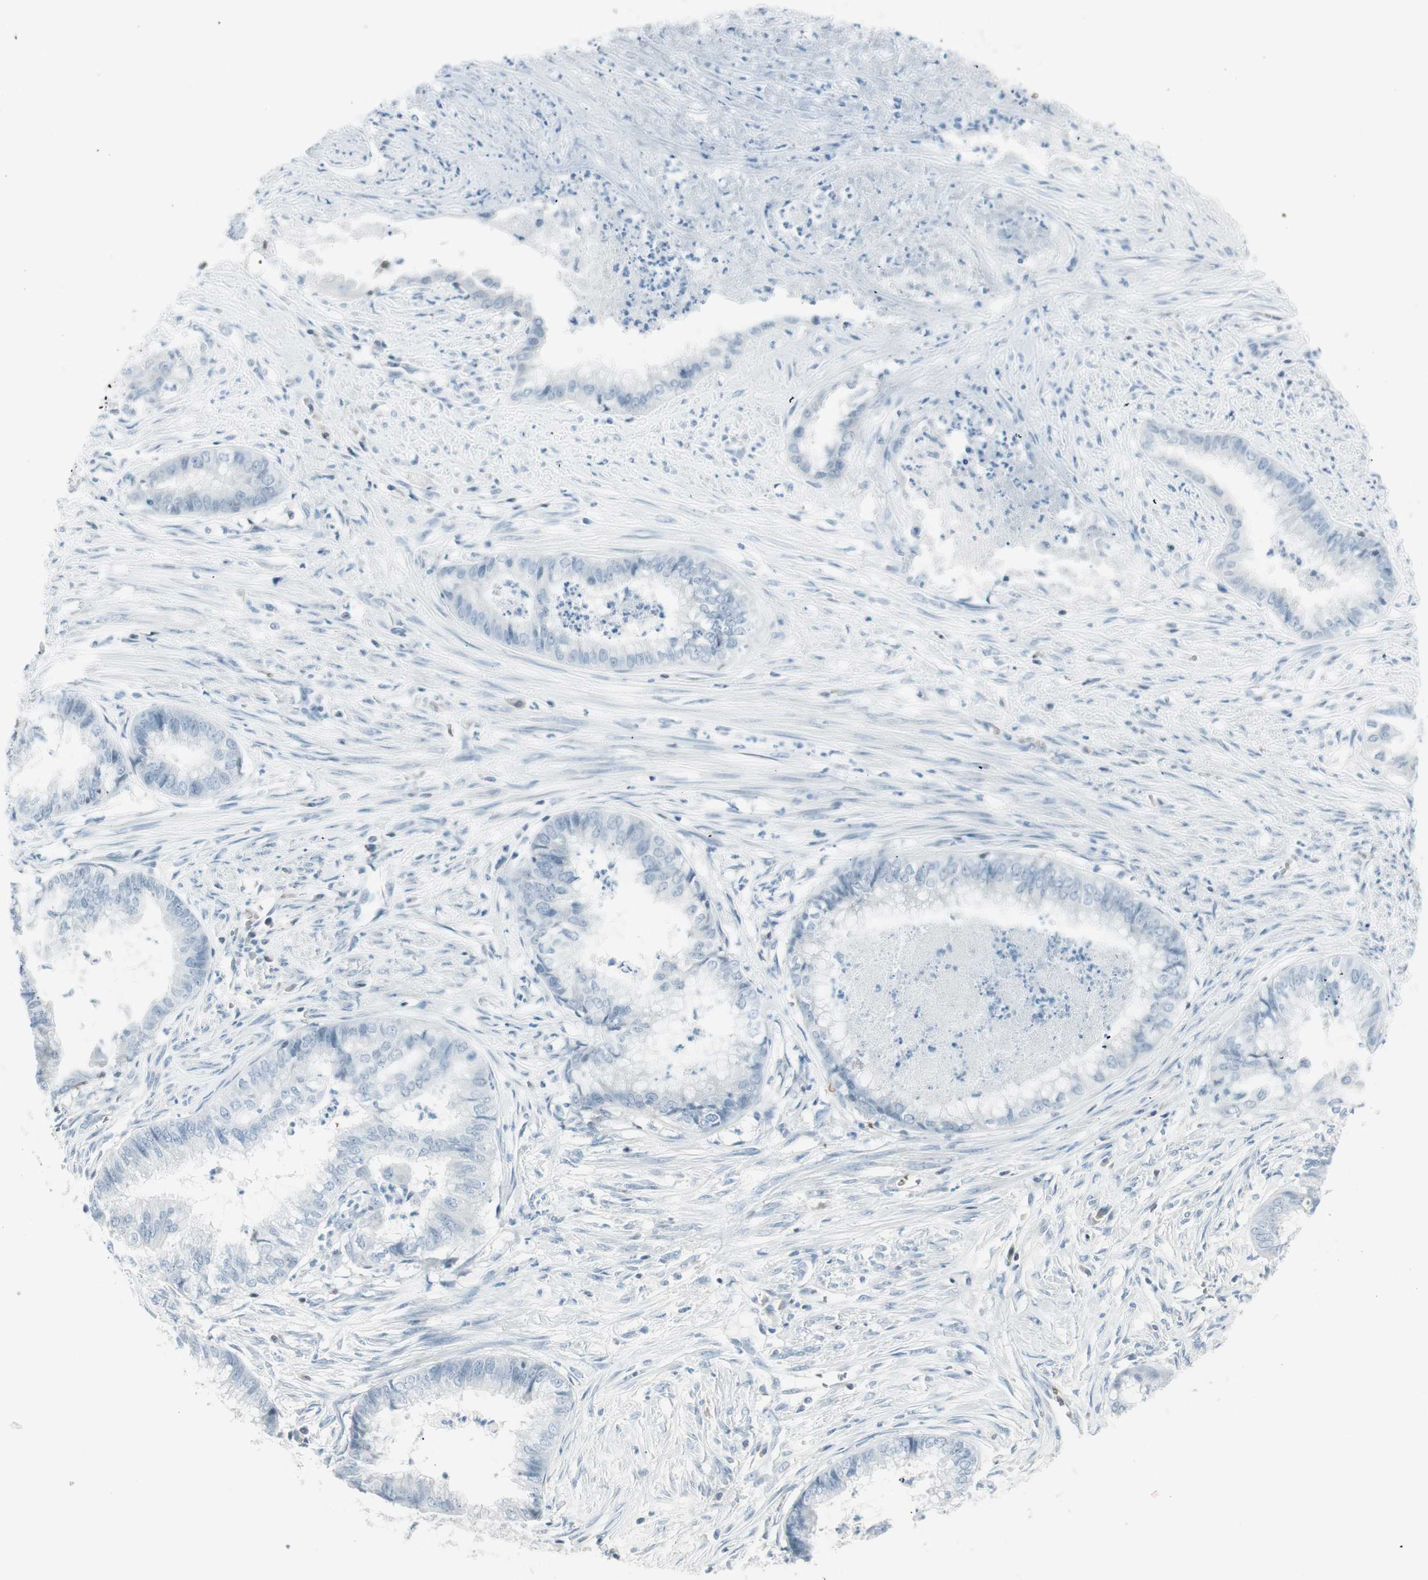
{"staining": {"intensity": "negative", "quantity": "none", "location": "none"}, "tissue": "endometrial cancer", "cell_type": "Tumor cells", "image_type": "cancer", "snomed": [{"axis": "morphology", "description": "Necrosis, NOS"}, {"axis": "morphology", "description": "Adenocarcinoma, NOS"}, {"axis": "topography", "description": "Endometrium"}], "caption": "The photomicrograph displays no staining of tumor cells in adenocarcinoma (endometrial).", "gene": "MAP4K1", "patient": {"sex": "female", "age": 79}}